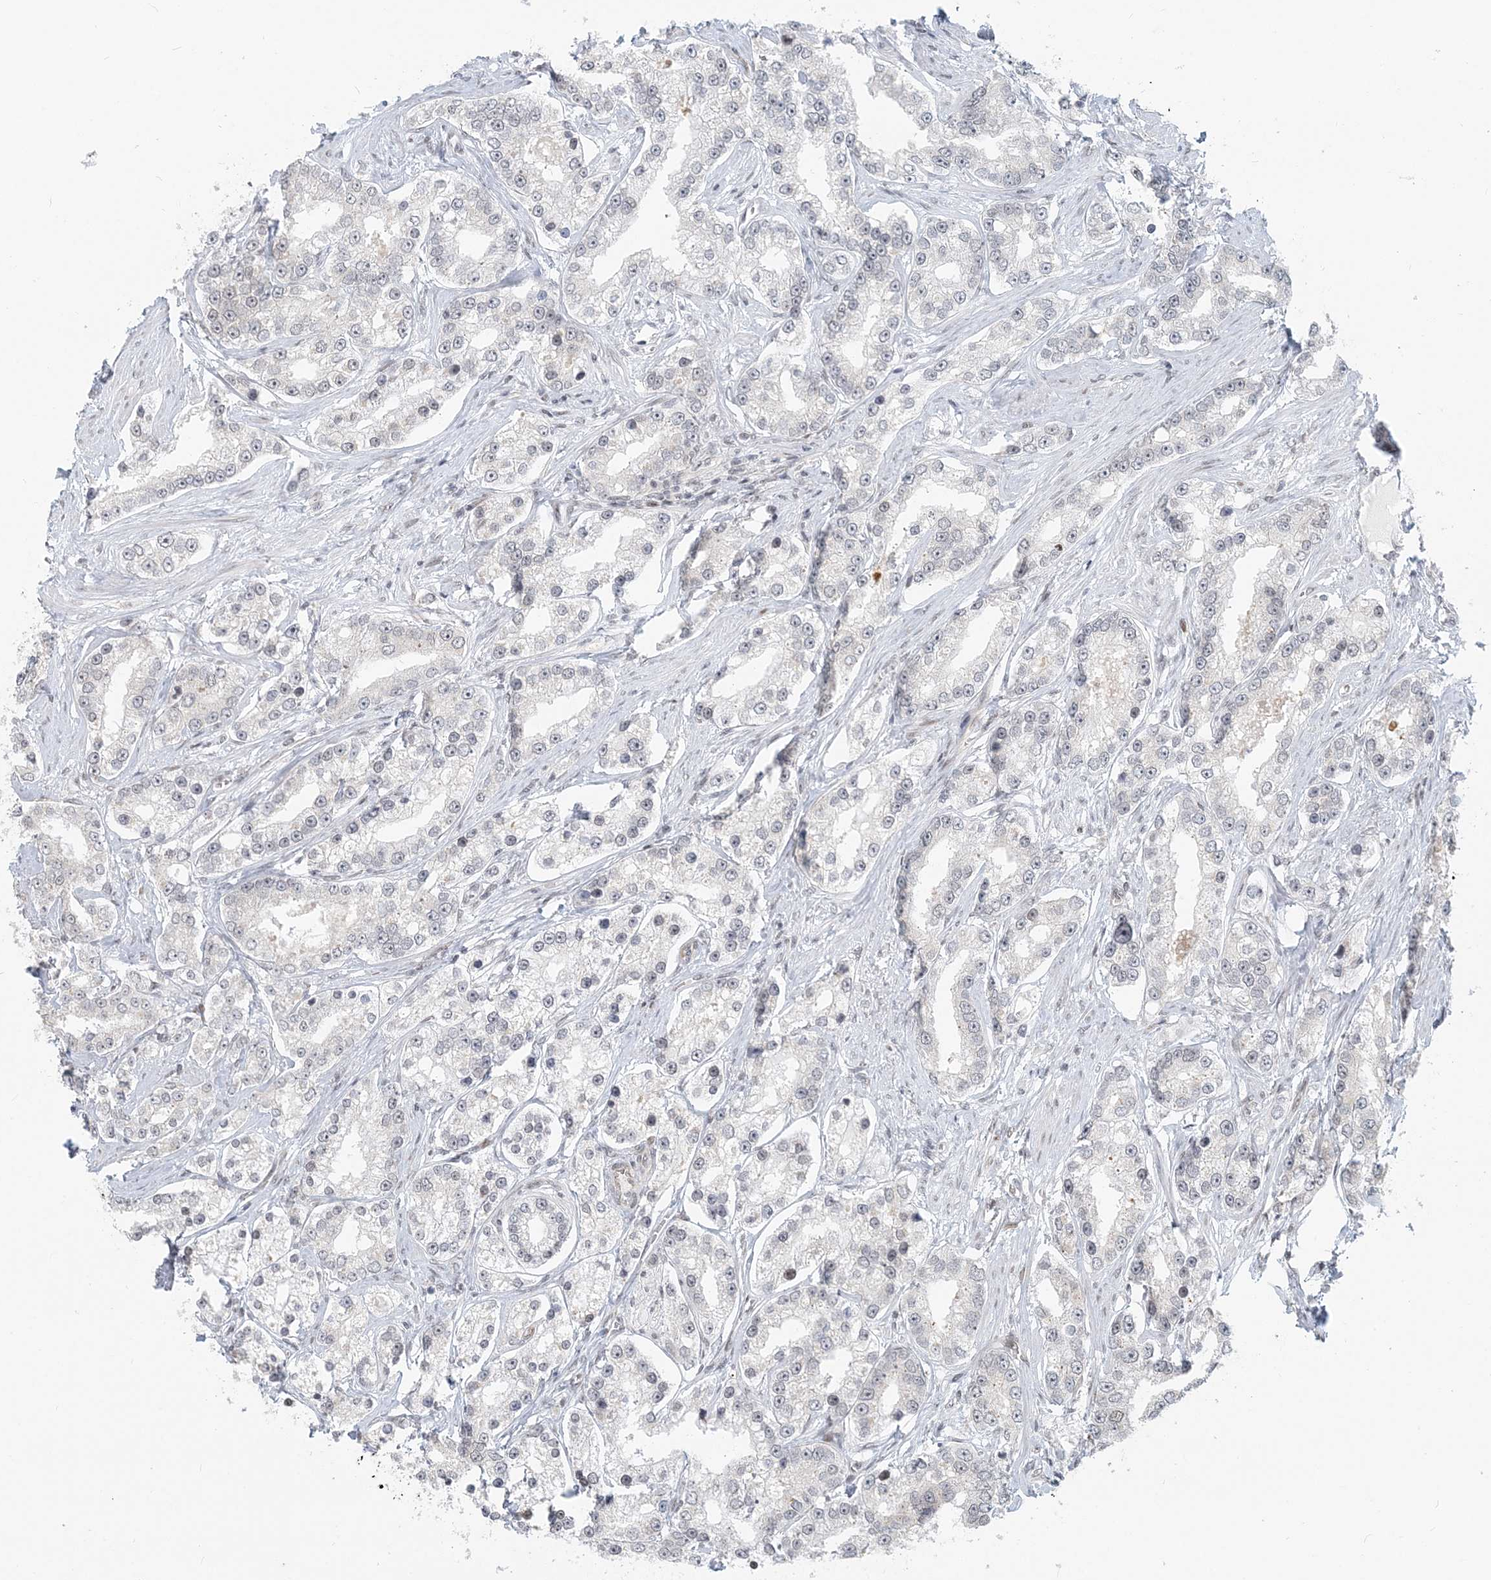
{"staining": {"intensity": "negative", "quantity": "none", "location": "none"}, "tissue": "prostate cancer", "cell_type": "Tumor cells", "image_type": "cancer", "snomed": [{"axis": "morphology", "description": "Normal tissue, NOS"}, {"axis": "morphology", "description": "Adenocarcinoma, High grade"}, {"axis": "topography", "description": "Prostate"}], "caption": "Immunohistochemistry (IHC) photomicrograph of human prostate cancer stained for a protein (brown), which shows no positivity in tumor cells.", "gene": "BAZ1B", "patient": {"sex": "male", "age": 83}}